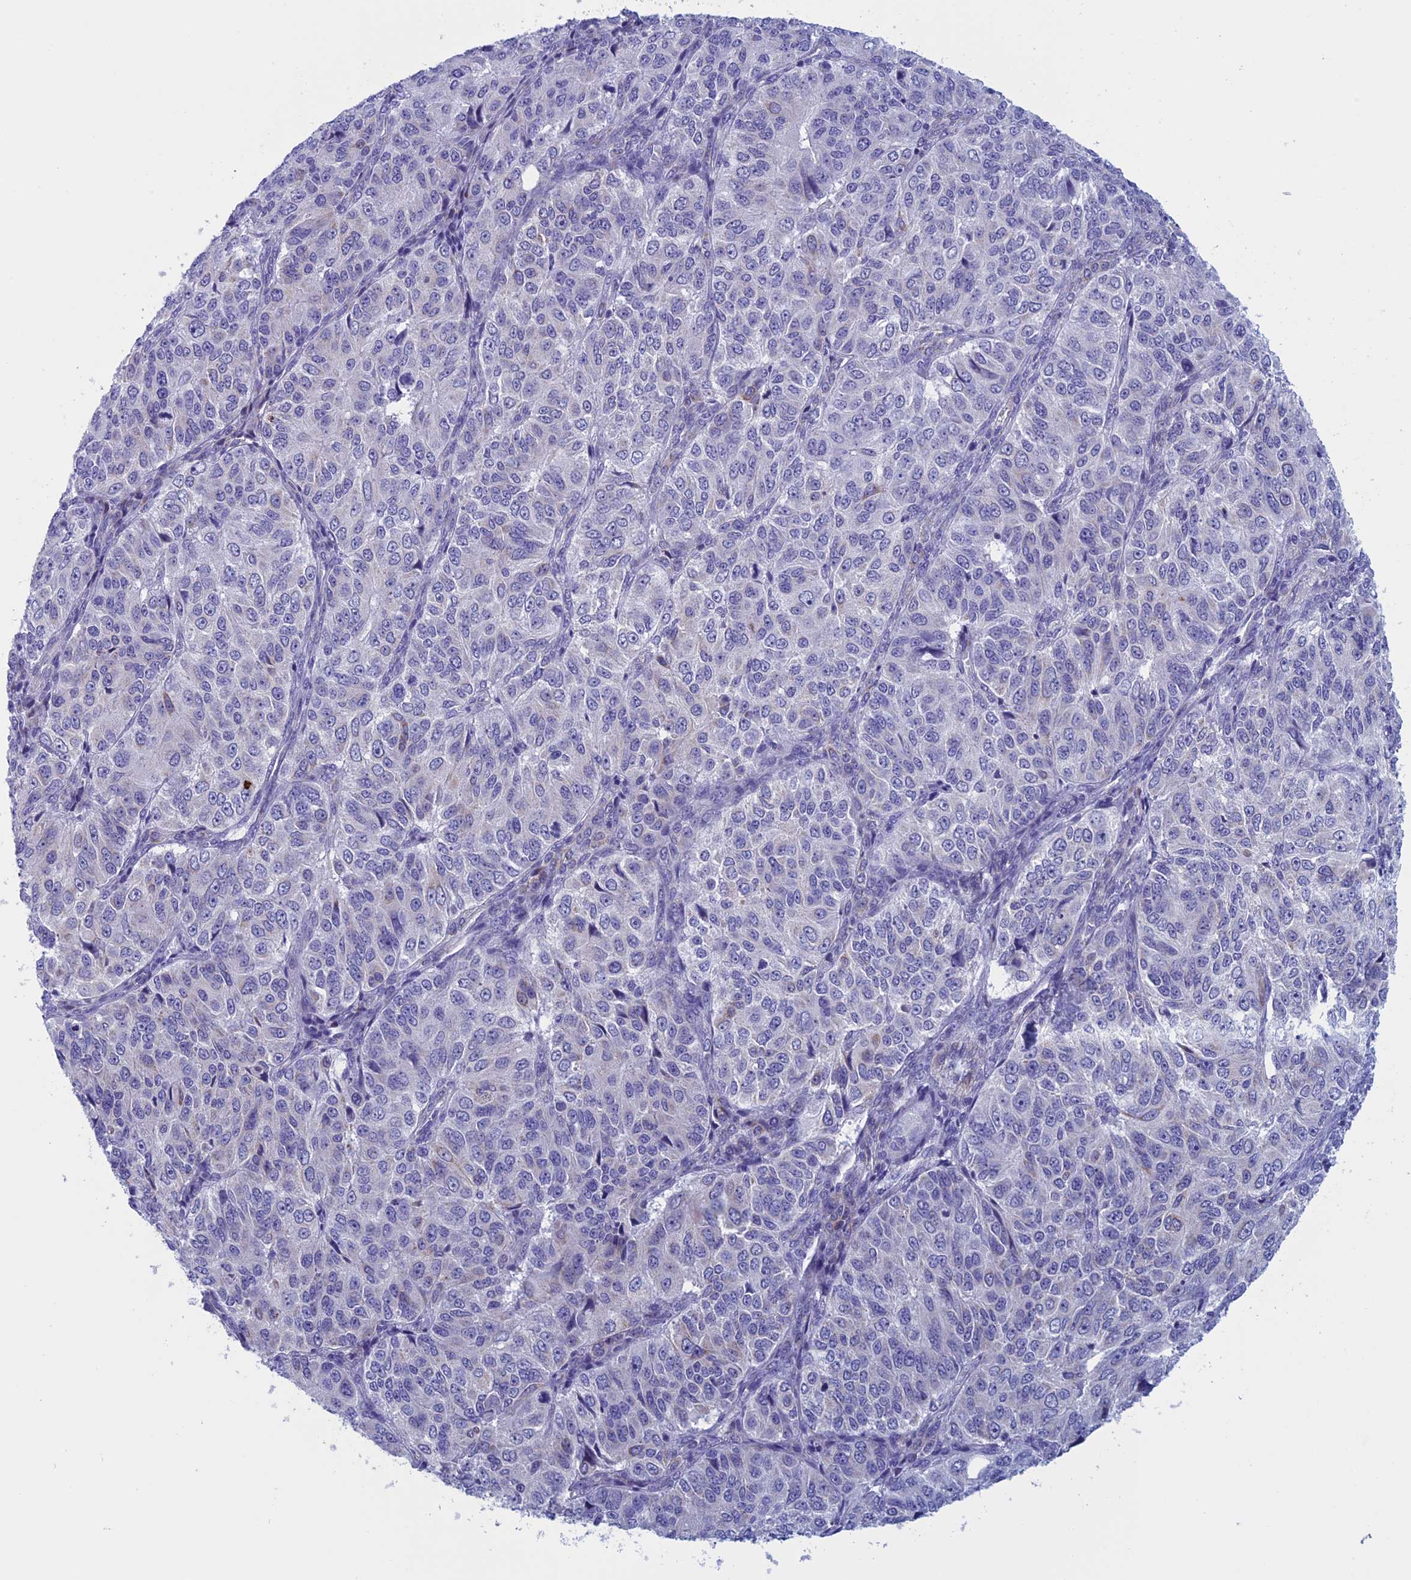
{"staining": {"intensity": "negative", "quantity": "none", "location": "none"}, "tissue": "ovarian cancer", "cell_type": "Tumor cells", "image_type": "cancer", "snomed": [{"axis": "morphology", "description": "Carcinoma, endometroid"}, {"axis": "topography", "description": "Ovary"}], "caption": "A photomicrograph of ovarian cancer stained for a protein displays no brown staining in tumor cells.", "gene": "NDUFB9", "patient": {"sex": "female", "age": 51}}